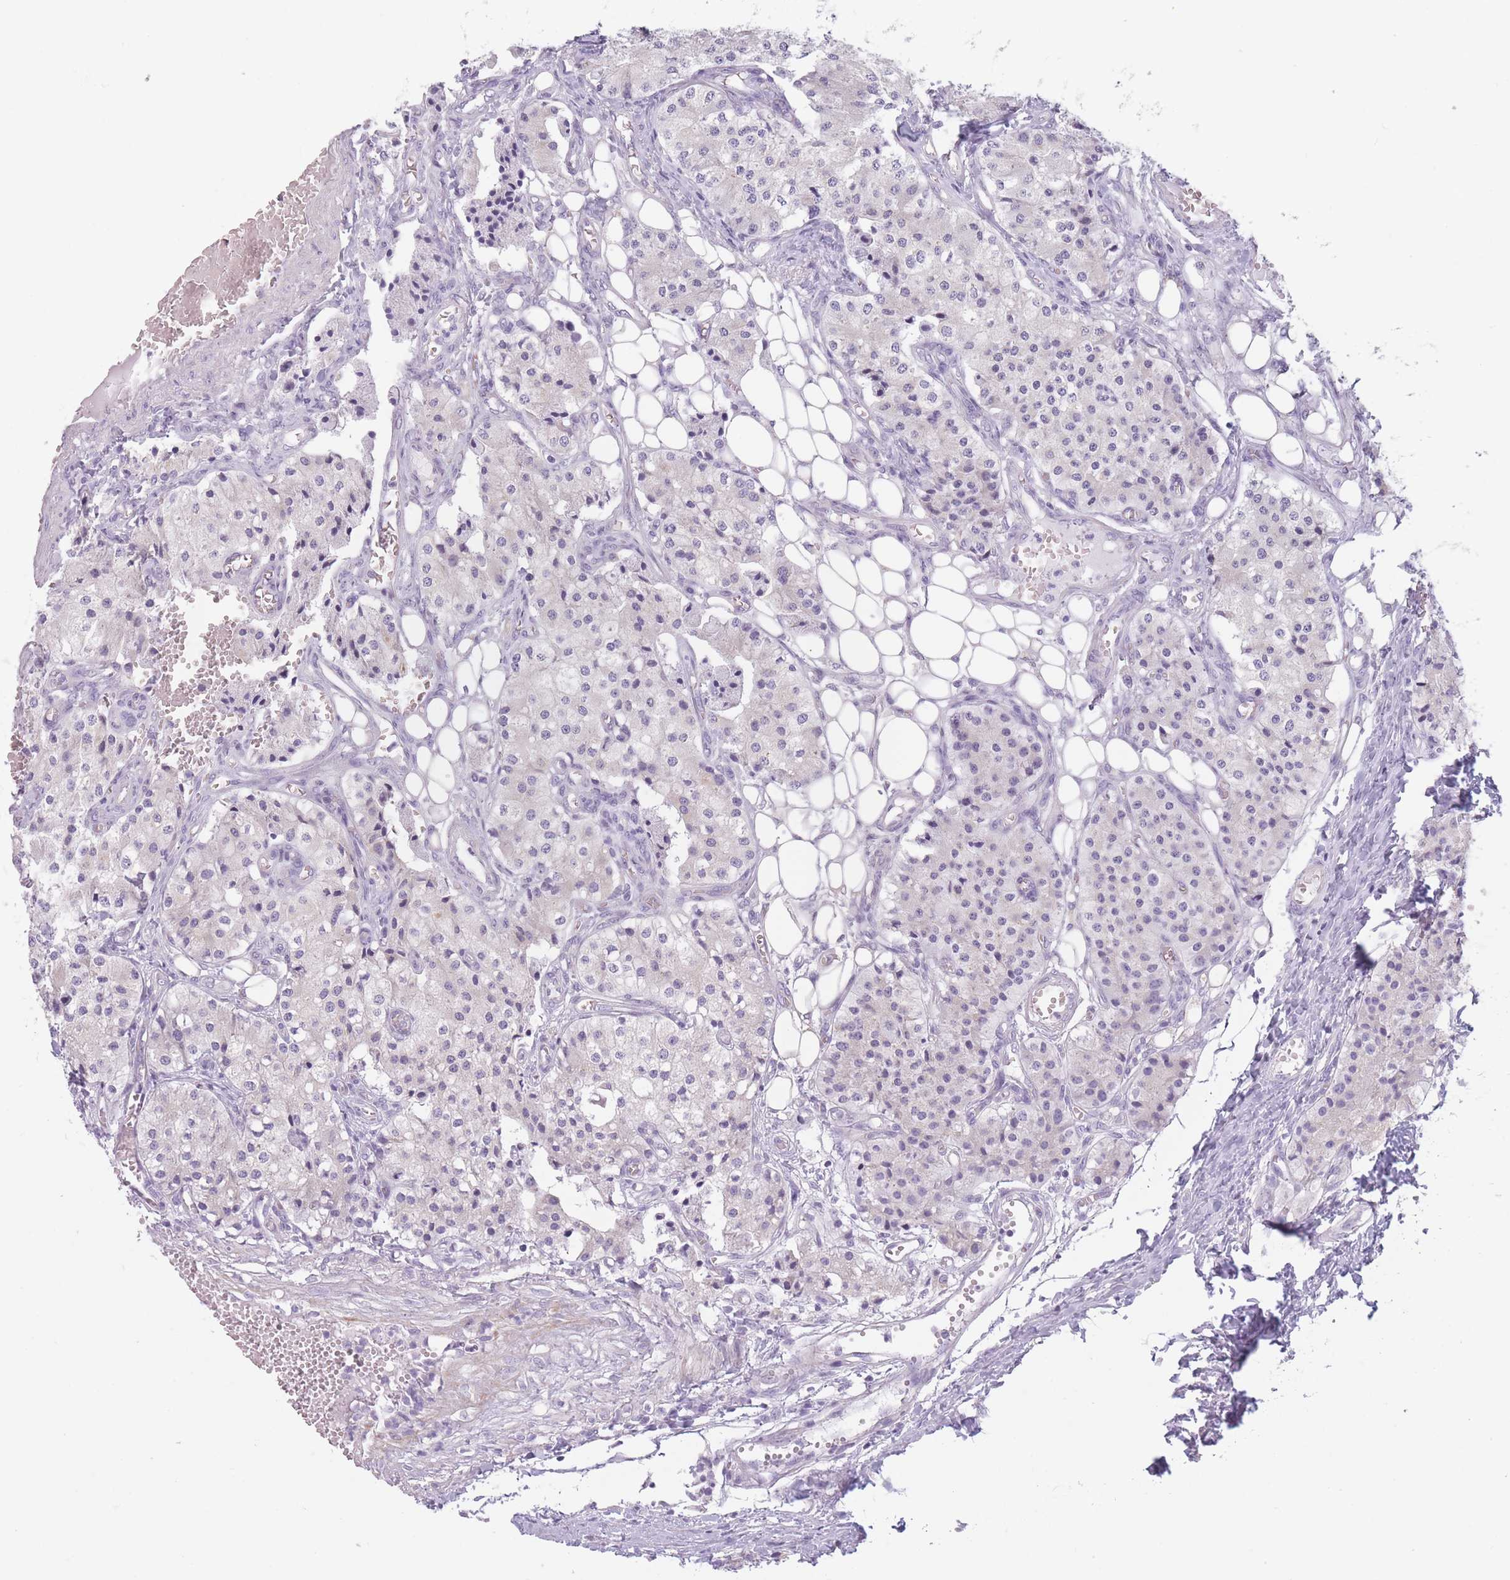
{"staining": {"intensity": "negative", "quantity": "none", "location": "none"}, "tissue": "carcinoid", "cell_type": "Tumor cells", "image_type": "cancer", "snomed": [{"axis": "morphology", "description": "Carcinoid, malignant, NOS"}, {"axis": "topography", "description": "Colon"}], "caption": "Carcinoid (malignant) stained for a protein using IHC displays no expression tumor cells.", "gene": "TMEM236", "patient": {"sex": "female", "age": 52}}